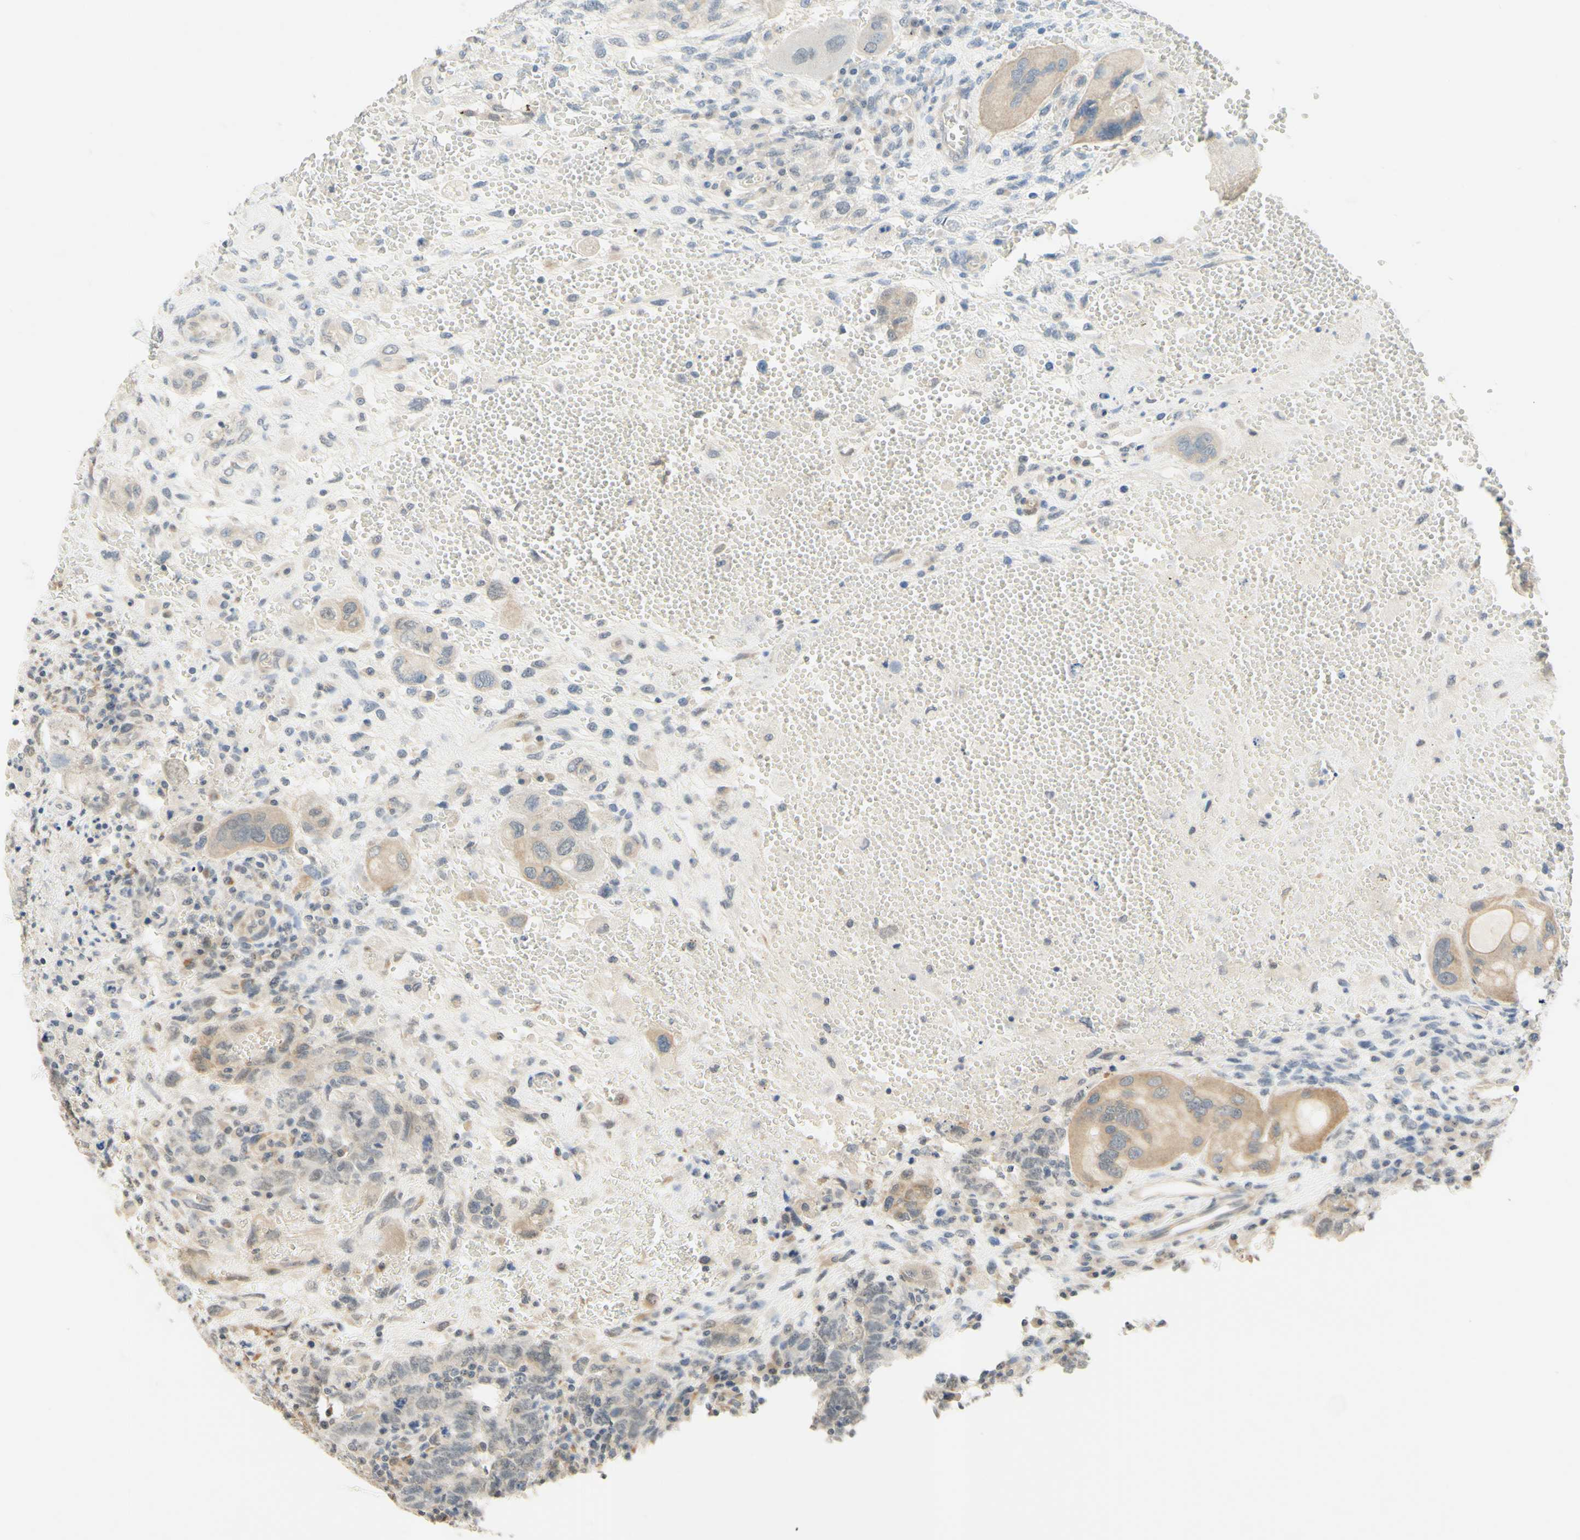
{"staining": {"intensity": "weak", "quantity": "<25%", "location": "cytoplasmic/membranous"}, "tissue": "testis cancer", "cell_type": "Tumor cells", "image_type": "cancer", "snomed": [{"axis": "morphology", "description": "Carcinoma, Embryonal, NOS"}, {"axis": "topography", "description": "Testis"}], "caption": "Protein analysis of testis cancer (embryonal carcinoma) displays no significant expression in tumor cells.", "gene": "MAG", "patient": {"sex": "male", "age": 26}}